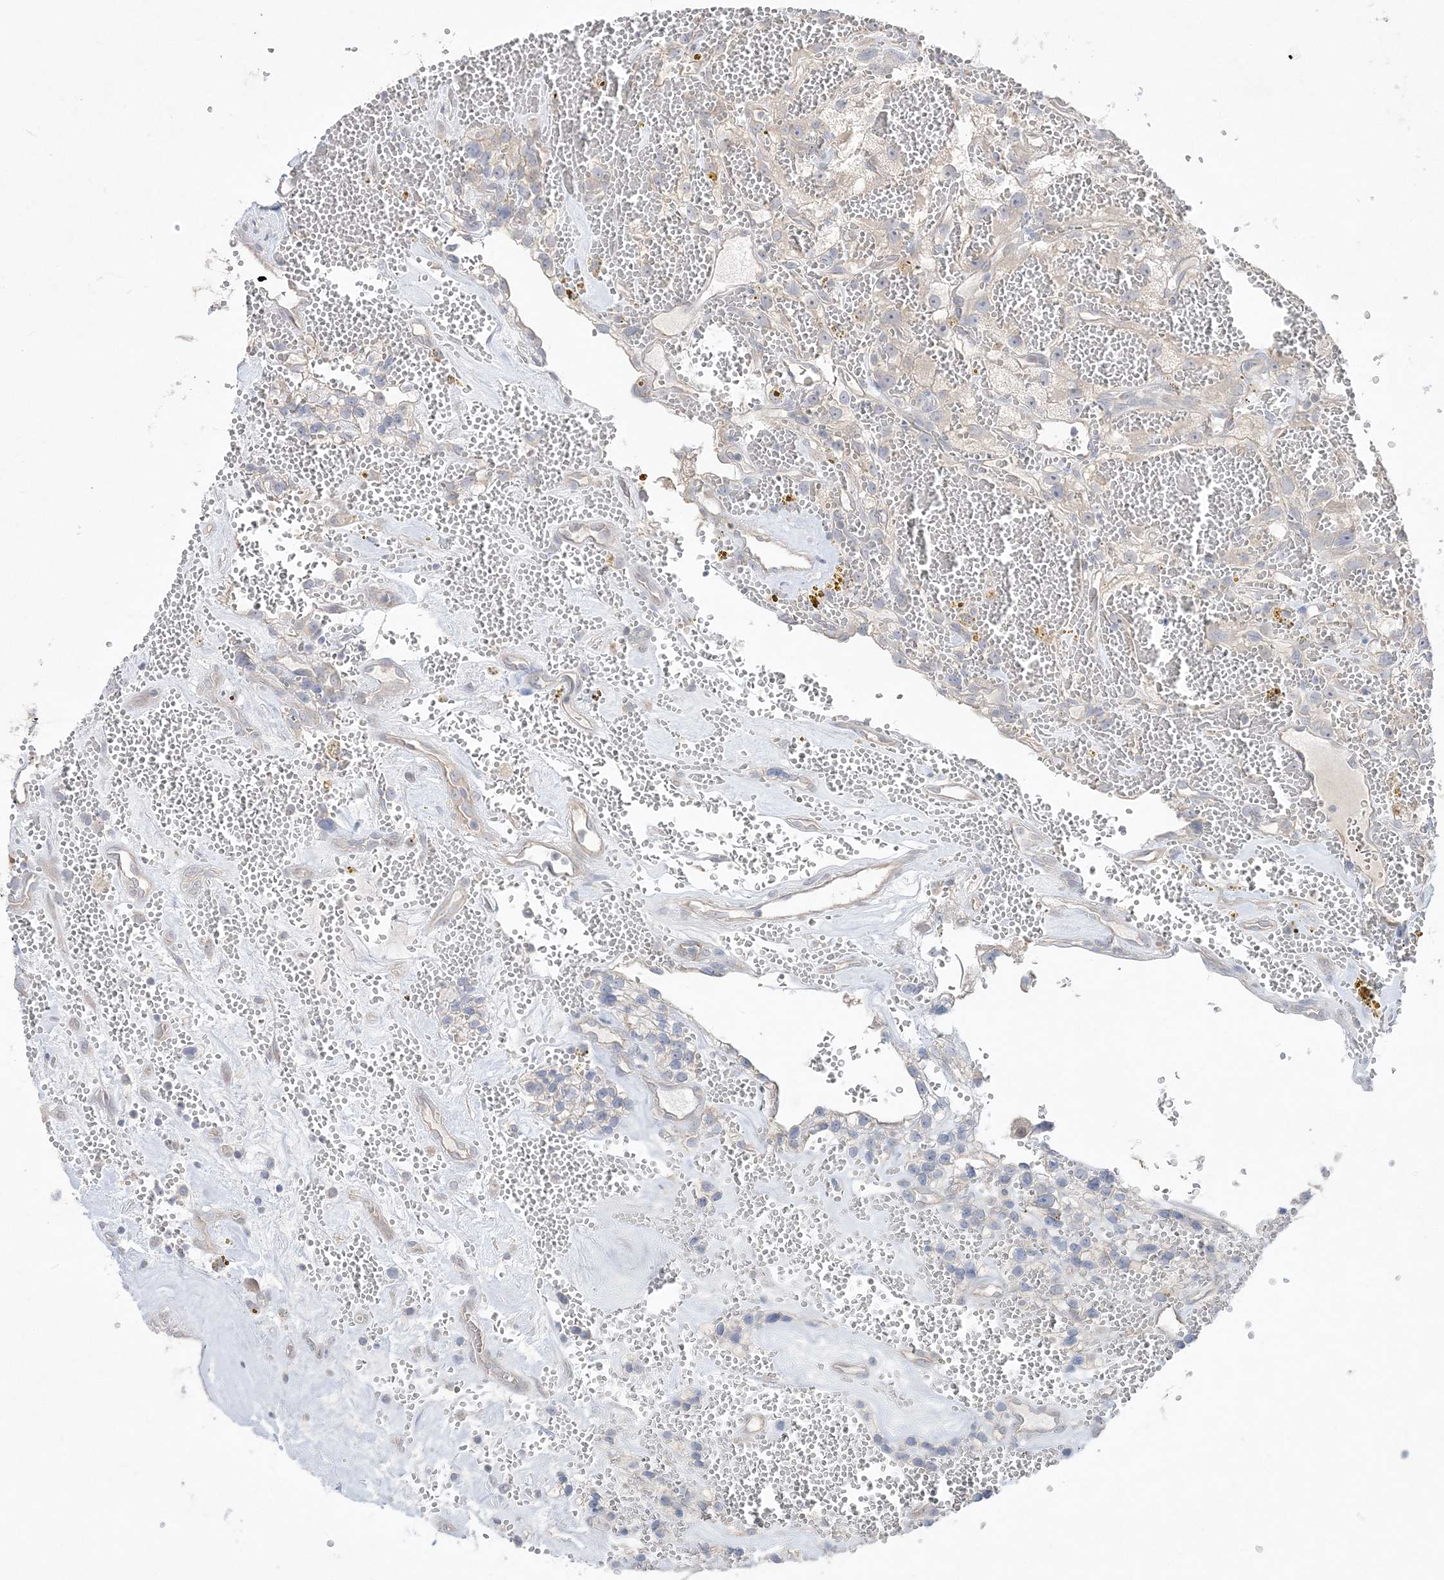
{"staining": {"intensity": "negative", "quantity": "none", "location": "none"}, "tissue": "renal cancer", "cell_type": "Tumor cells", "image_type": "cancer", "snomed": [{"axis": "morphology", "description": "Adenocarcinoma, NOS"}, {"axis": "topography", "description": "Kidney"}], "caption": "Tumor cells are negative for protein expression in human renal cancer (adenocarcinoma).", "gene": "SH3BP4", "patient": {"sex": "female", "age": 57}}